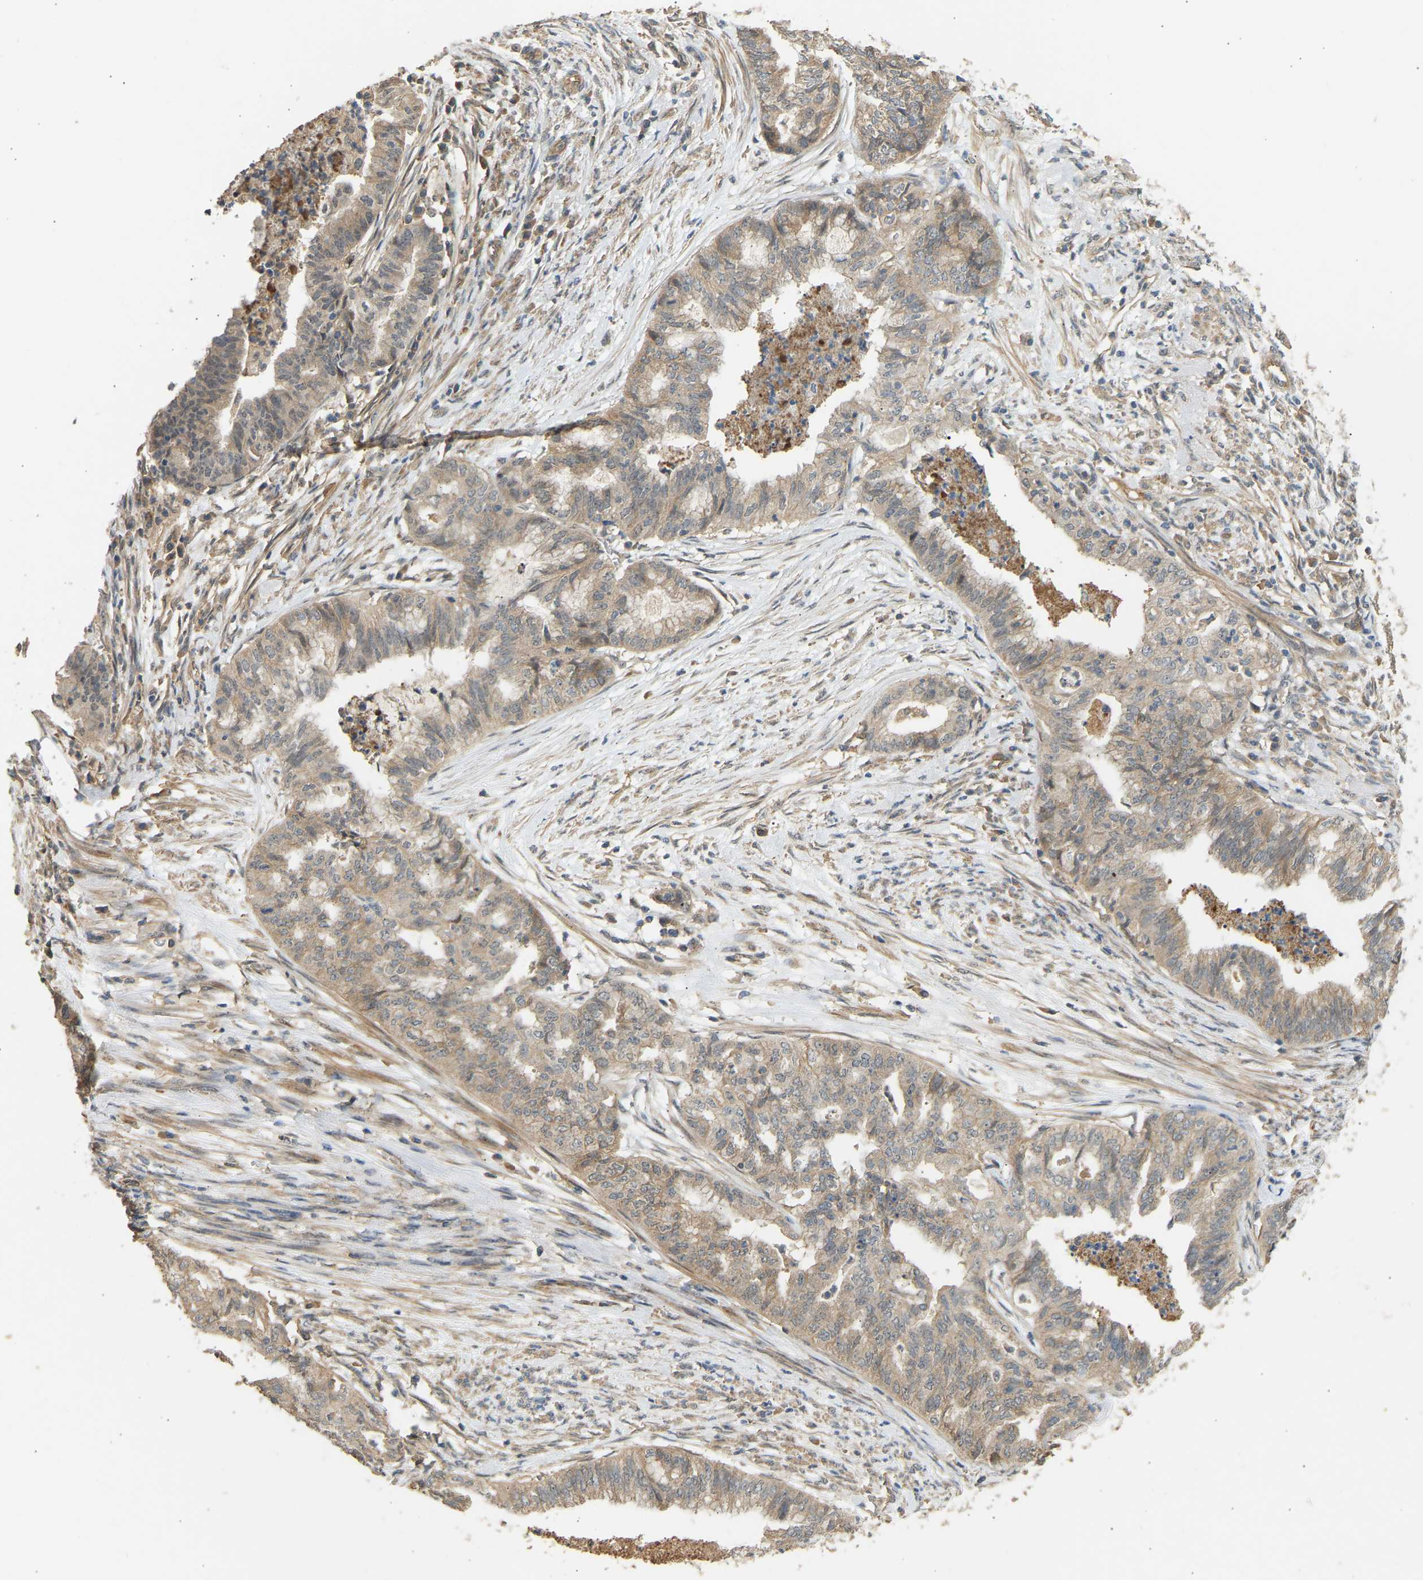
{"staining": {"intensity": "weak", "quantity": ">75%", "location": "cytoplasmic/membranous"}, "tissue": "endometrial cancer", "cell_type": "Tumor cells", "image_type": "cancer", "snomed": [{"axis": "morphology", "description": "Adenocarcinoma, NOS"}, {"axis": "topography", "description": "Endometrium"}], "caption": "IHC of endometrial cancer (adenocarcinoma) exhibits low levels of weak cytoplasmic/membranous expression in approximately >75% of tumor cells.", "gene": "RGL1", "patient": {"sex": "female", "age": 79}}